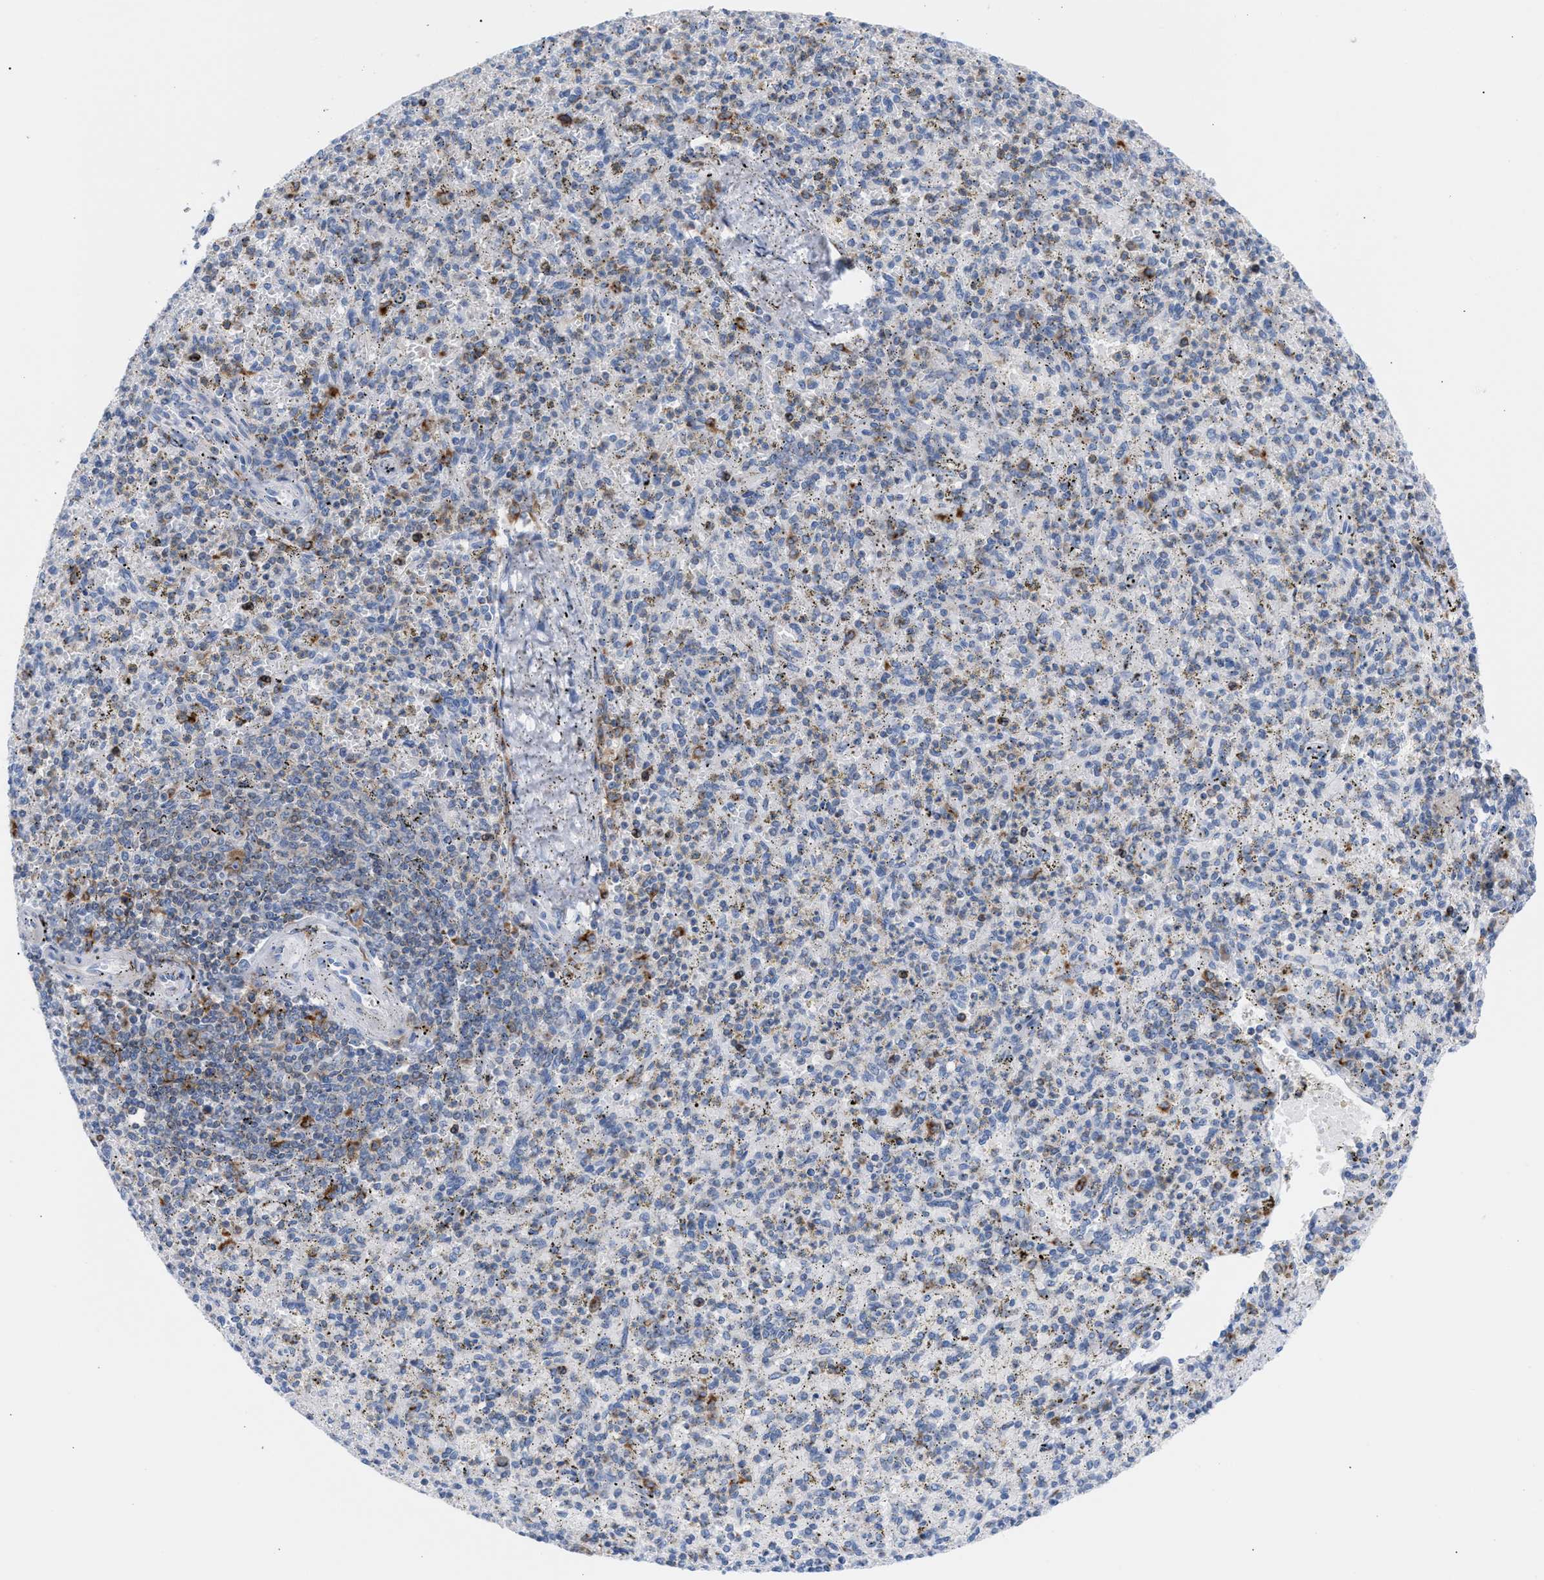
{"staining": {"intensity": "moderate", "quantity": "<25%", "location": "cytoplasmic/membranous"}, "tissue": "spleen", "cell_type": "Cells in red pulp", "image_type": "normal", "snomed": [{"axis": "morphology", "description": "Normal tissue, NOS"}, {"axis": "topography", "description": "Spleen"}], "caption": "Spleen was stained to show a protein in brown. There is low levels of moderate cytoplasmic/membranous positivity in approximately <25% of cells in red pulp. Nuclei are stained in blue.", "gene": "TACC3", "patient": {"sex": "male", "age": 72}}